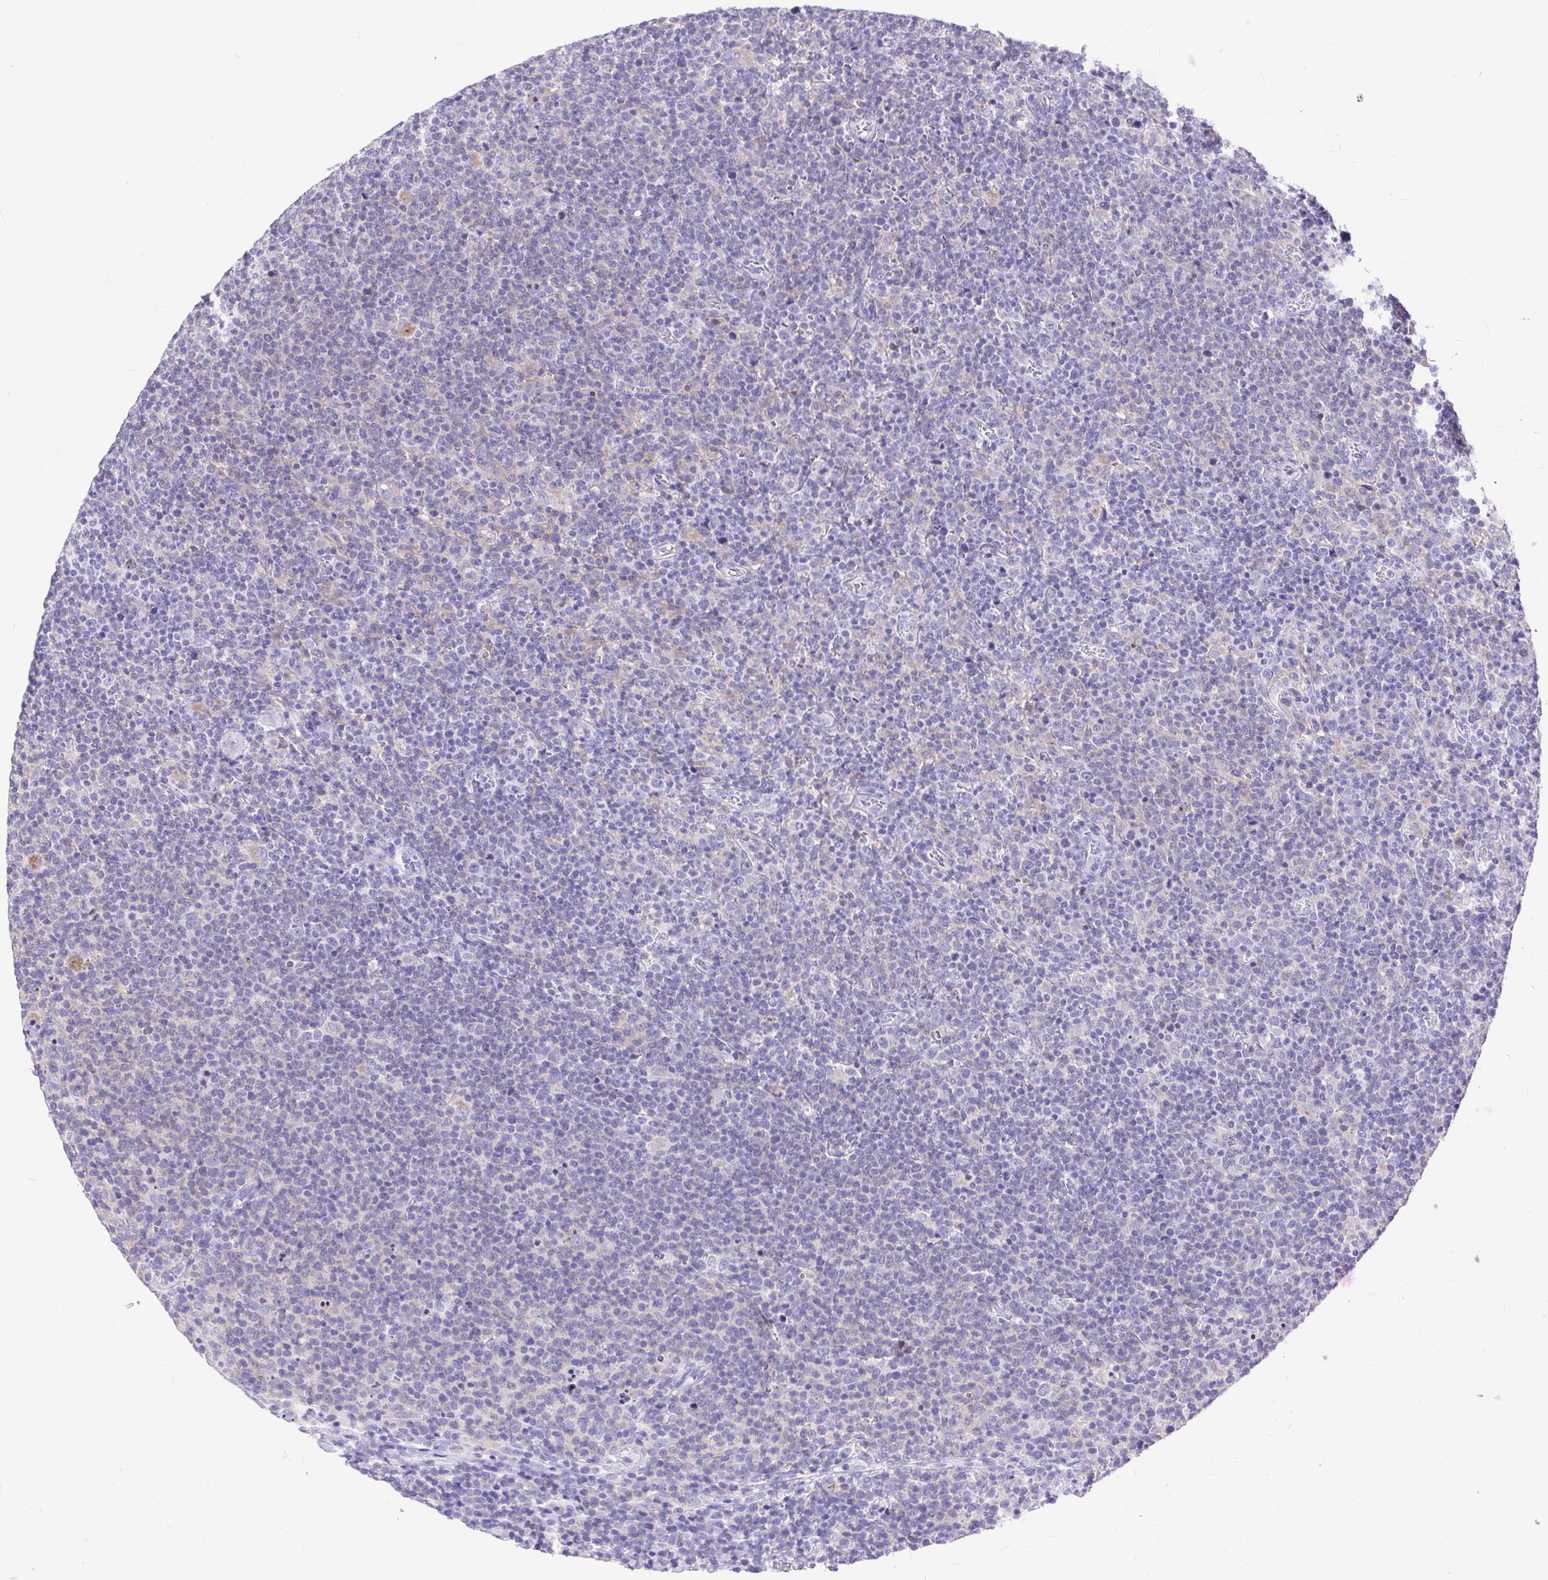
{"staining": {"intensity": "negative", "quantity": "none", "location": "none"}, "tissue": "lymphoma", "cell_type": "Tumor cells", "image_type": "cancer", "snomed": [{"axis": "morphology", "description": "Malignant lymphoma, non-Hodgkin's type, High grade"}, {"axis": "topography", "description": "Lymph node"}], "caption": "High magnification brightfield microscopy of lymphoma stained with DAB (3,3'-diaminobenzidine) (brown) and counterstained with hematoxylin (blue): tumor cells show no significant positivity.", "gene": "CD72", "patient": {"sex": "male", "age": 61}}